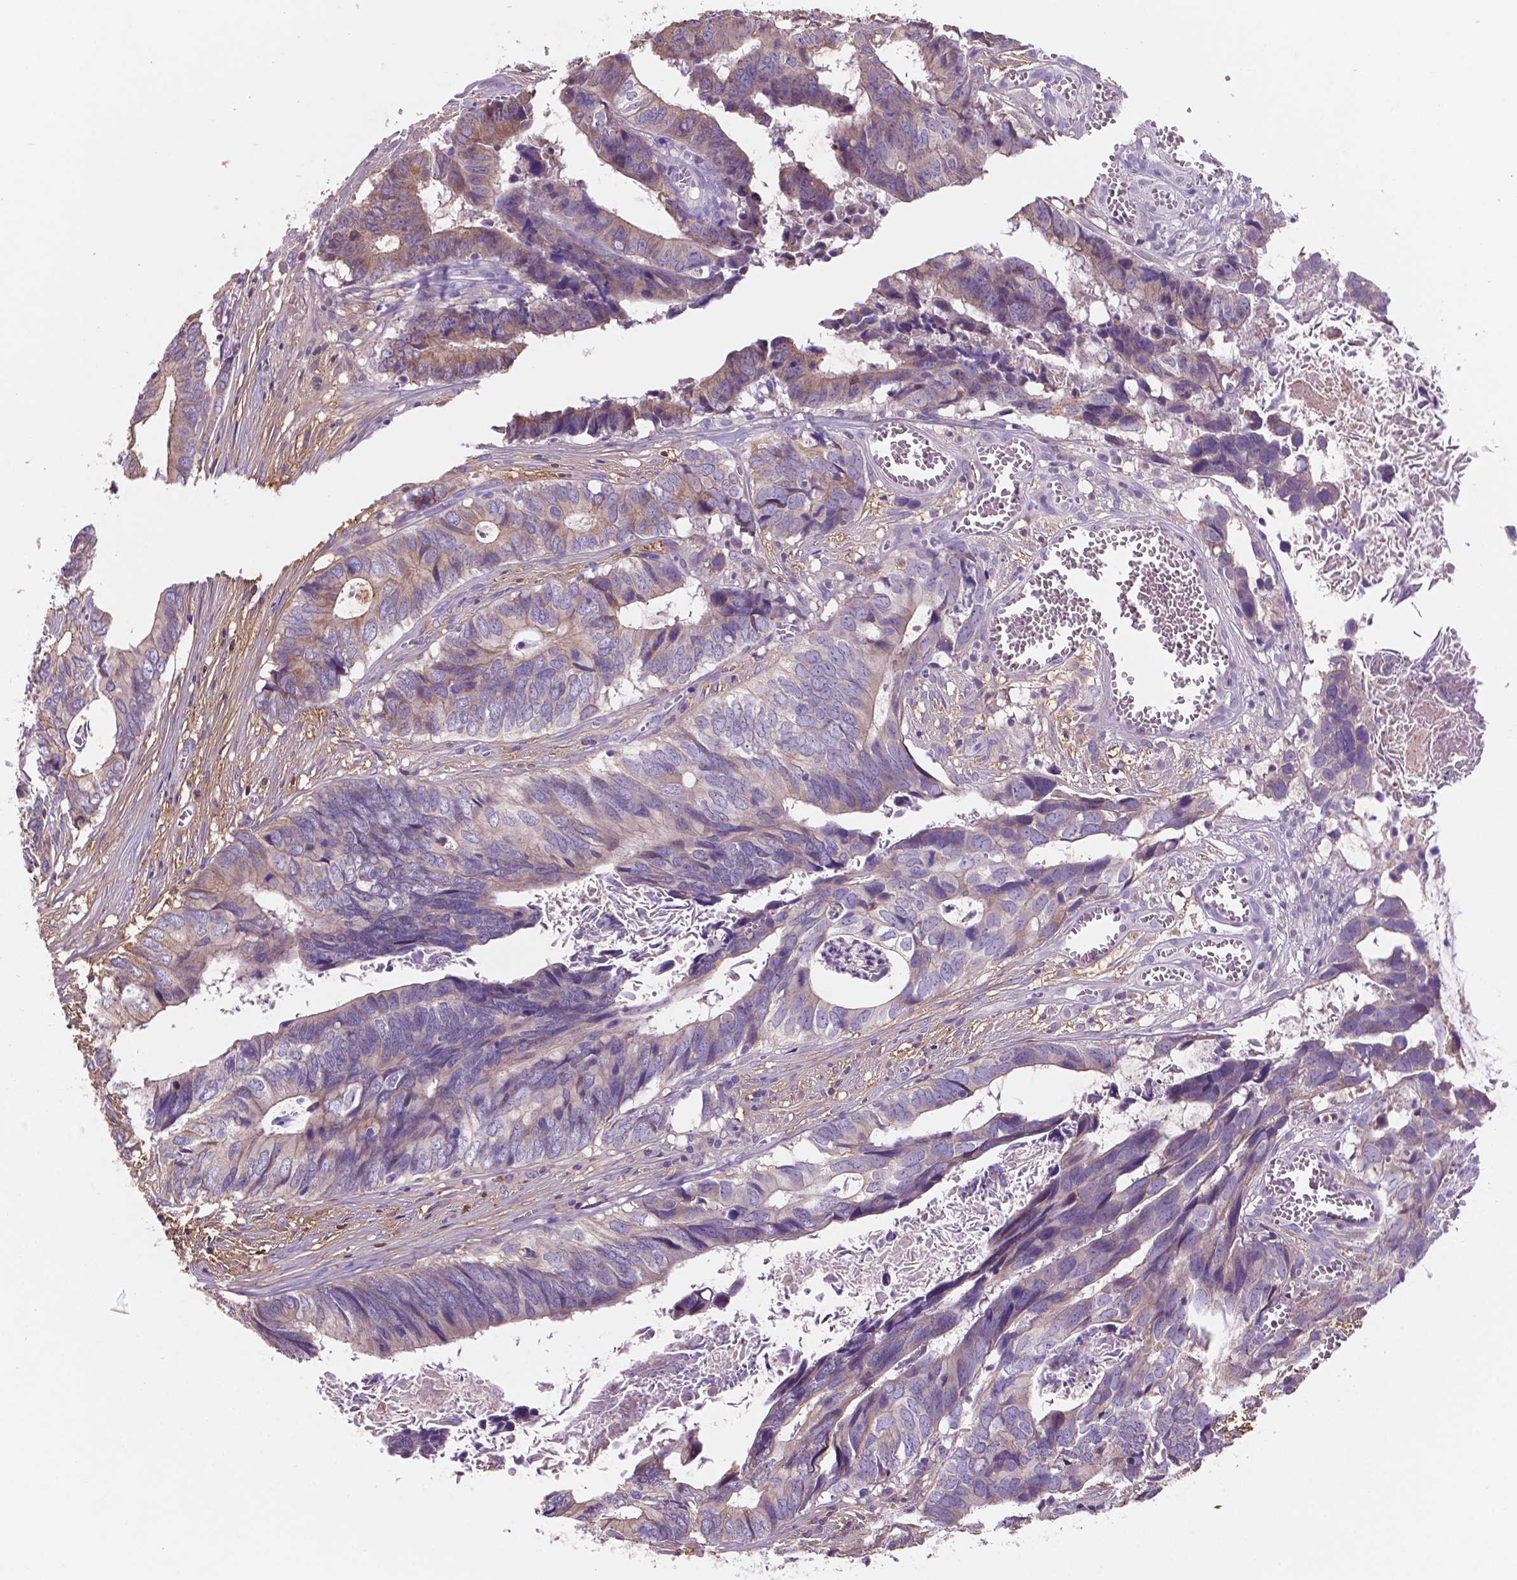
{"staining": {"intensity": "weak", "quantity": "<25%", "location": "cytoplasmic/membranous"}, "tissue": "colorectal cancer", "cell_type": "Tumor cells", "image_type": "cancer", "snomed": [{"axis": "morphology", "description": "Adenocarcinoma, NOS"}, {"axis": "topography", "description": "Colon"}], "caption": "Protein analysis of colorectal cancer (adenocarcinoma) reveals no significant positivity in tumor cells.", "gene": "MKRN2OS", "patient": {"sex": "female", "age": 82}}